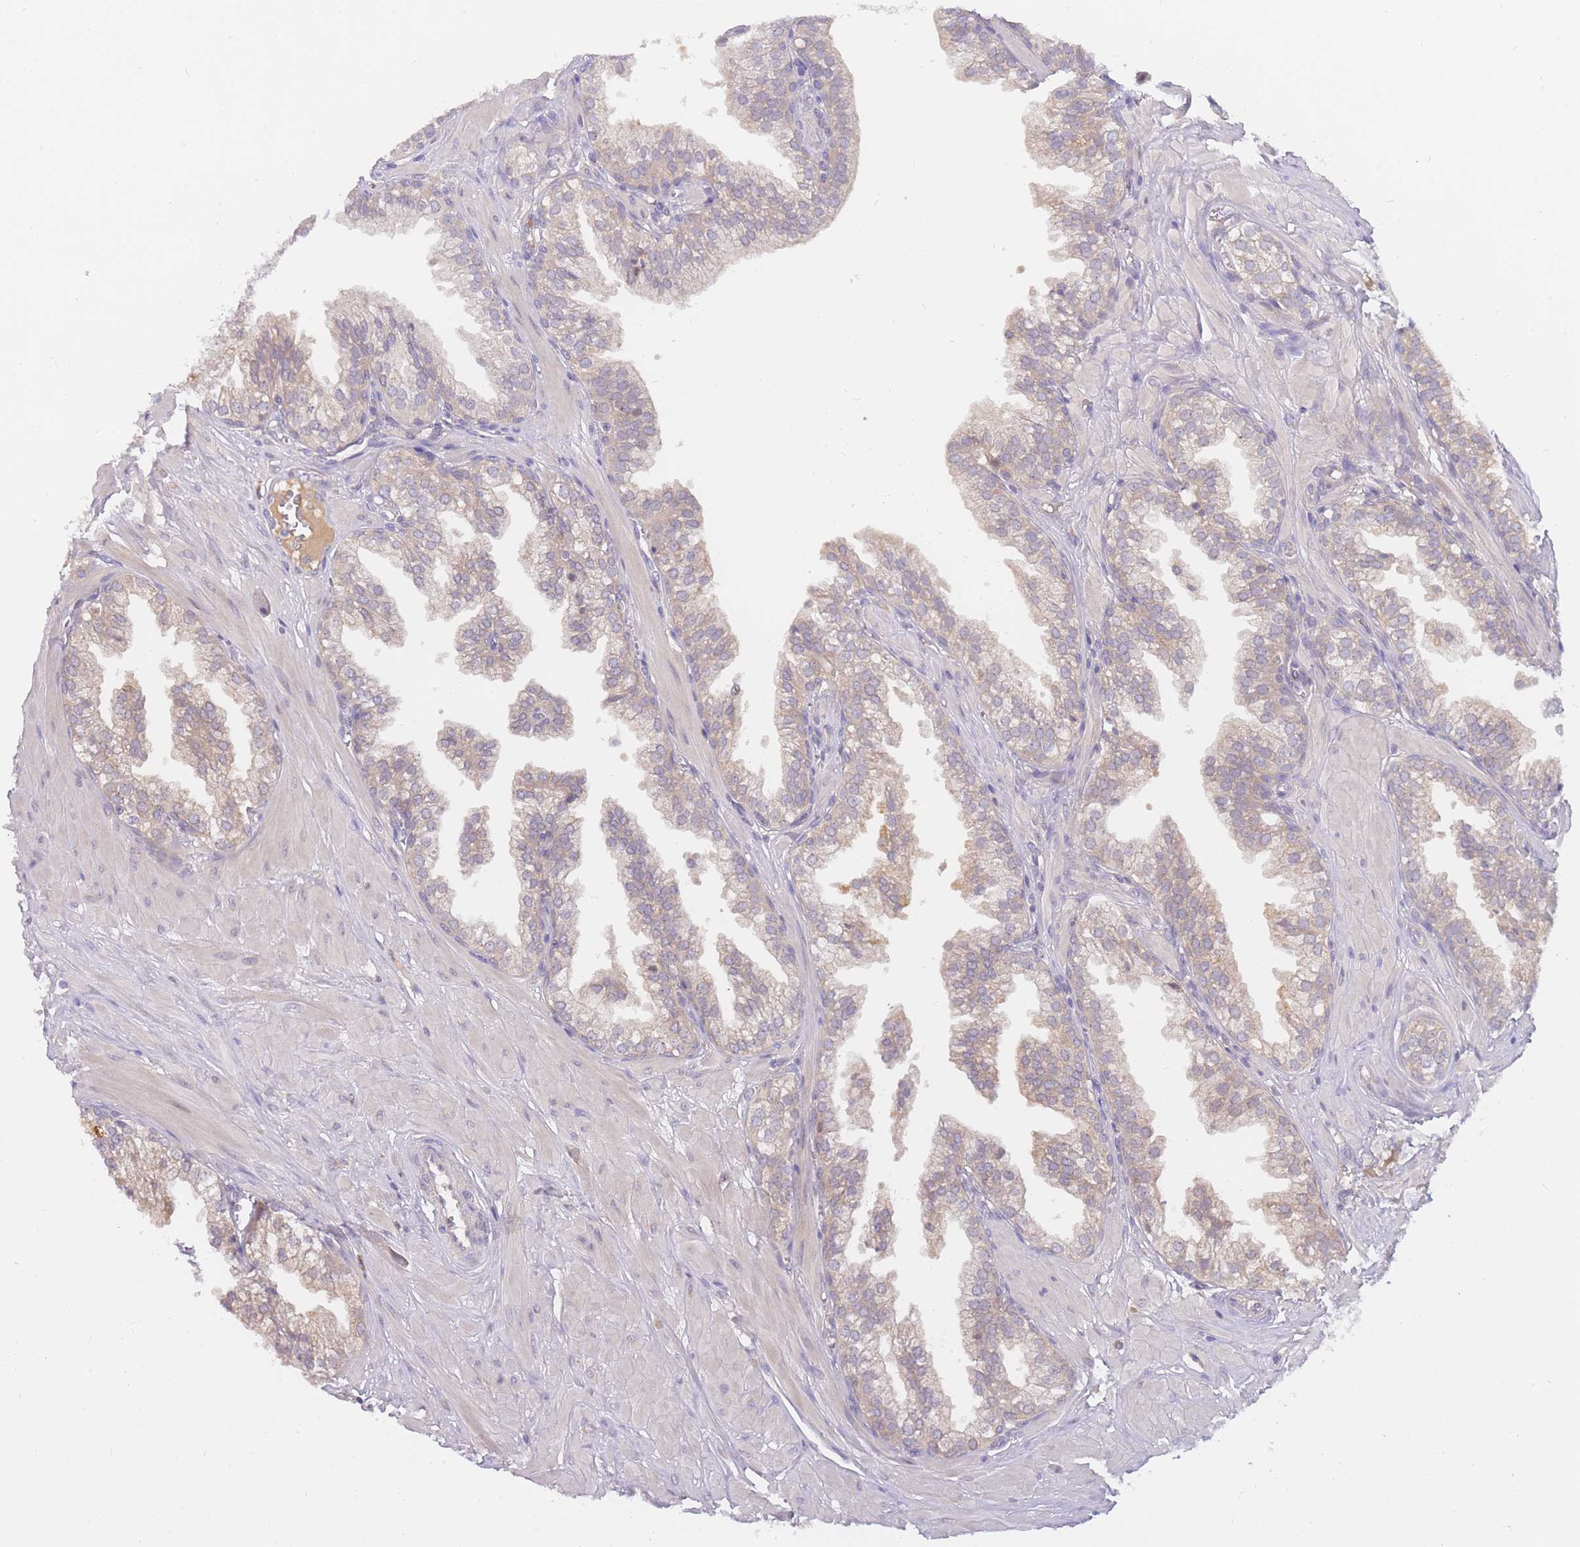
{"staining": {"intensity": "weak", "quantity": "25%-75%", "location": "cytoplasmic/membranous"}, "tissue": "prostate", "cell_type": "Glandular cells", "image_type": "normal", "snomed": [{"axis": "morphology", "description": "Normal tissue, NOS"}, {"axis": "topography", "description": "Prostate"}, {"axis": "topography", "description": "Peripheral nerve tissue"}], "caption": "The photomicrograph exhibits a brown stain indicating the presence of a protein in the cytoplasmic/membranous of glandular cells in prostate.", "gene": "ZNF577", "patient": {"sex": "male", "age": 55}}